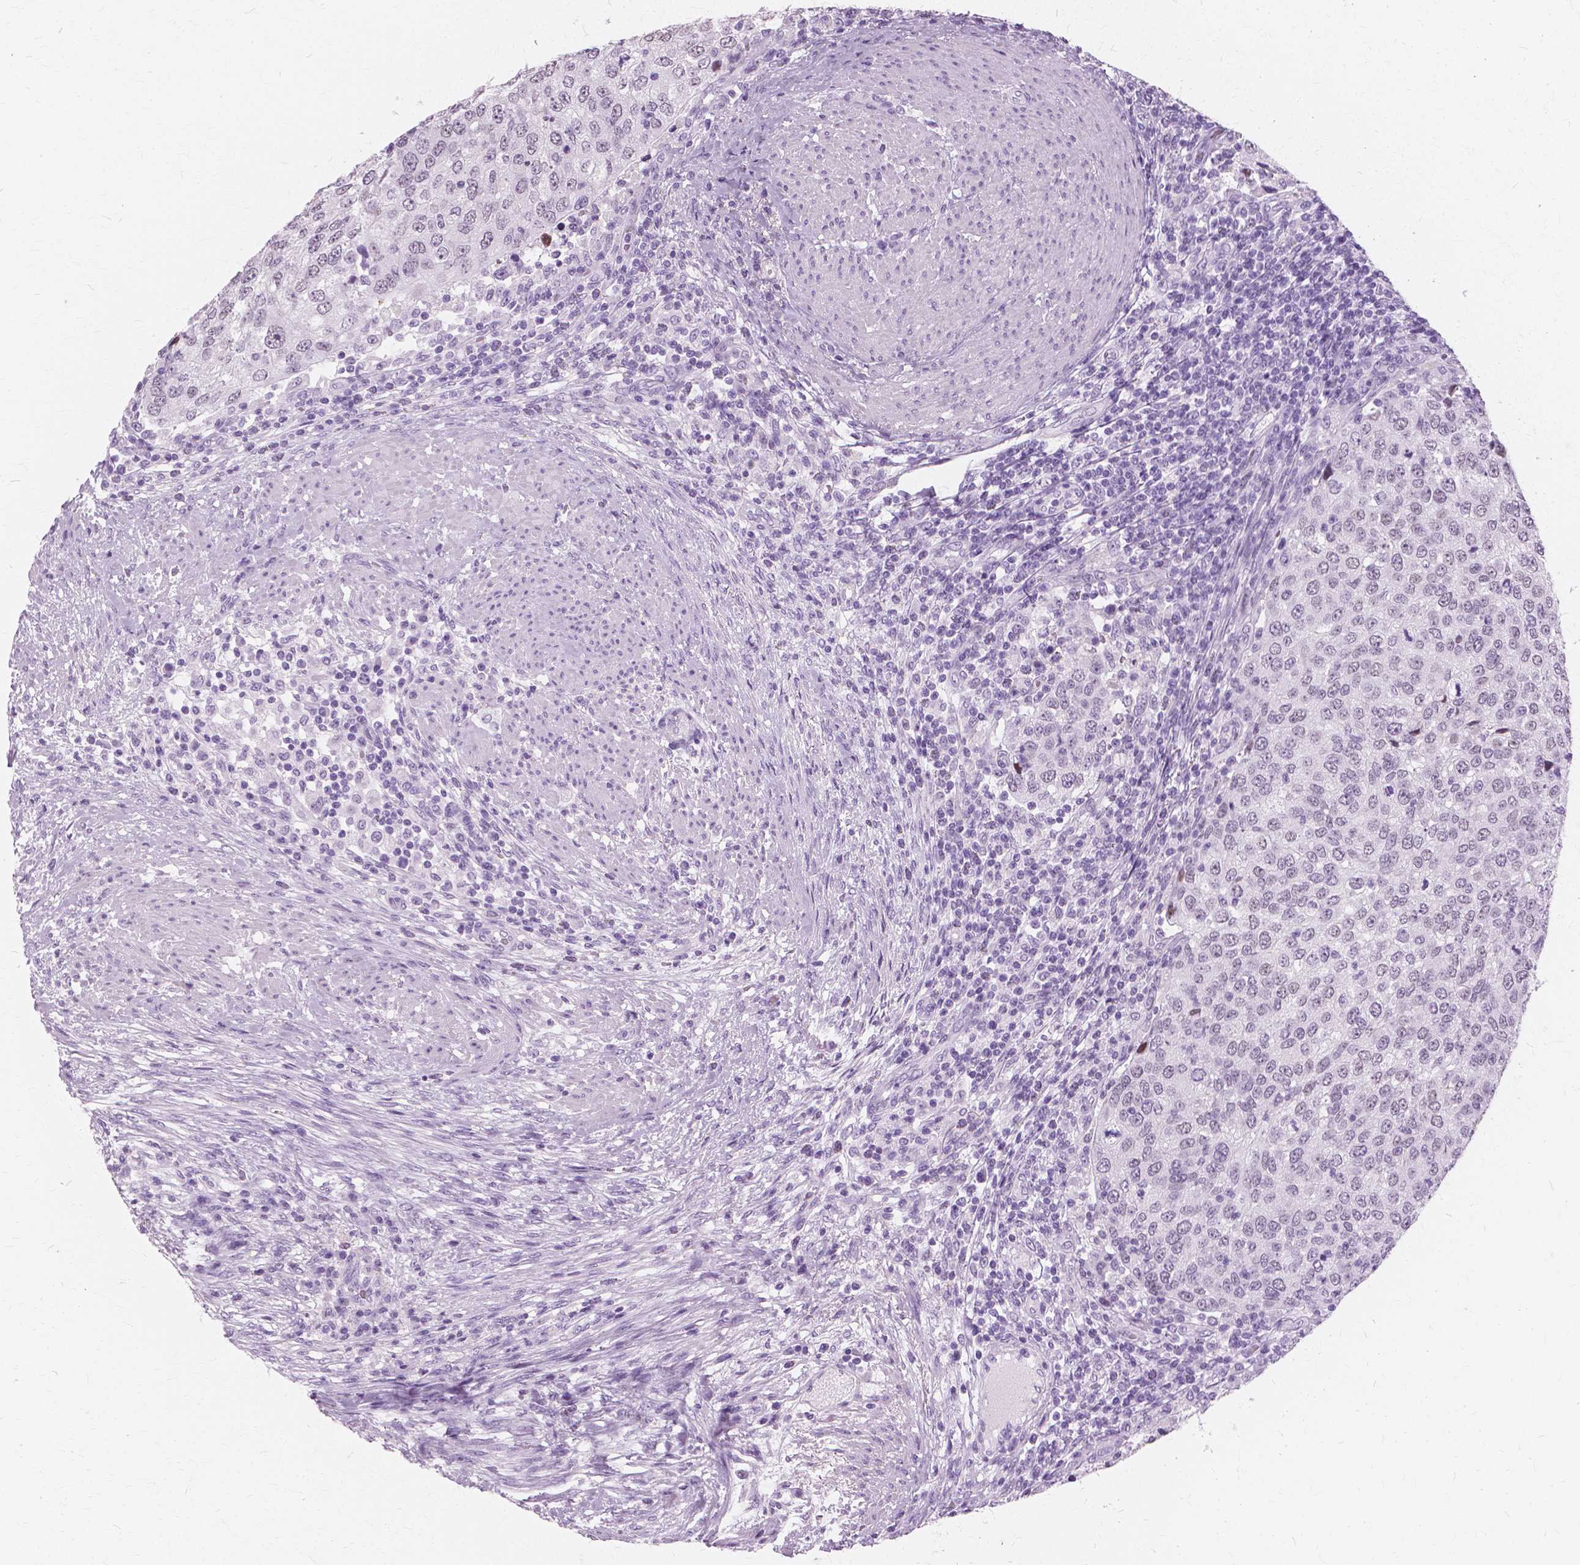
{"staining": {"intensity": "negative", "quantity": "none", "location": "none"}, "tissue": "urothelial cancer", "cell_type": "Tumor cells", "image_type": "cancer", "snomed": [{"axis": "morphology", "description": "Urothelial carcinoma, High grade"}, {"axis": "topography", "description": "Urinary bladder"}], "caption": "The IHC histopathology image has no significant expression in tumor cells of urothelial carcinoma (high-grade) tissue.", "gene": "SFTPD", "patient": {"sex": "female", "age": 78}}